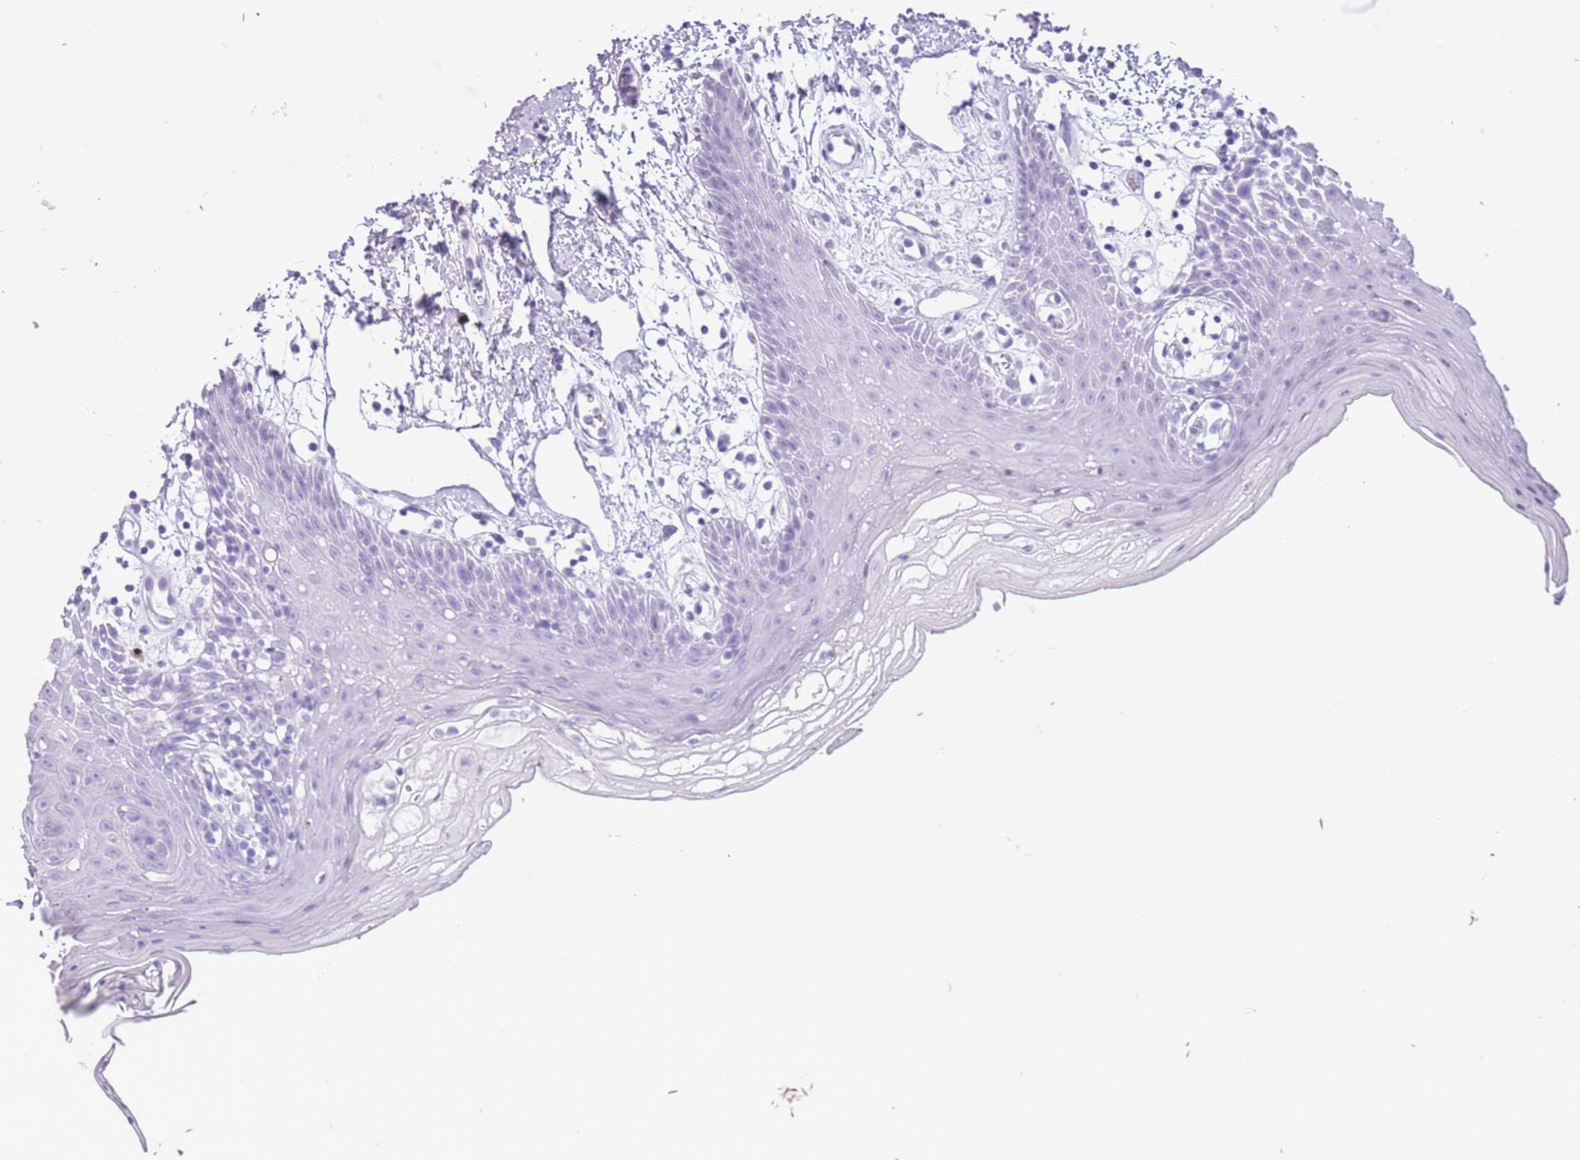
{"staining": {"intensity": "negative", "quantity": "none", "location": "none"}, "tissue": "oral mucosa", "cell_type": "Squamous epithelial cells", "image_type": "normal", "snomed": [{"axis": "morphology", "description": "Normal tissue, NOS"}, {"axis": "topography", "description": "Oral tissue"}, {"axis": "topography", "description": "Tounge, NOS"}], "caption": "An immunohistochemistry (IHC) micrograph of unremarkable oral mucosa is shown. There is no staining in squamous epithelial cells of oral mucosa.", "gene": "OR4F16", "patient": {"sex": "female", "age": 59}}